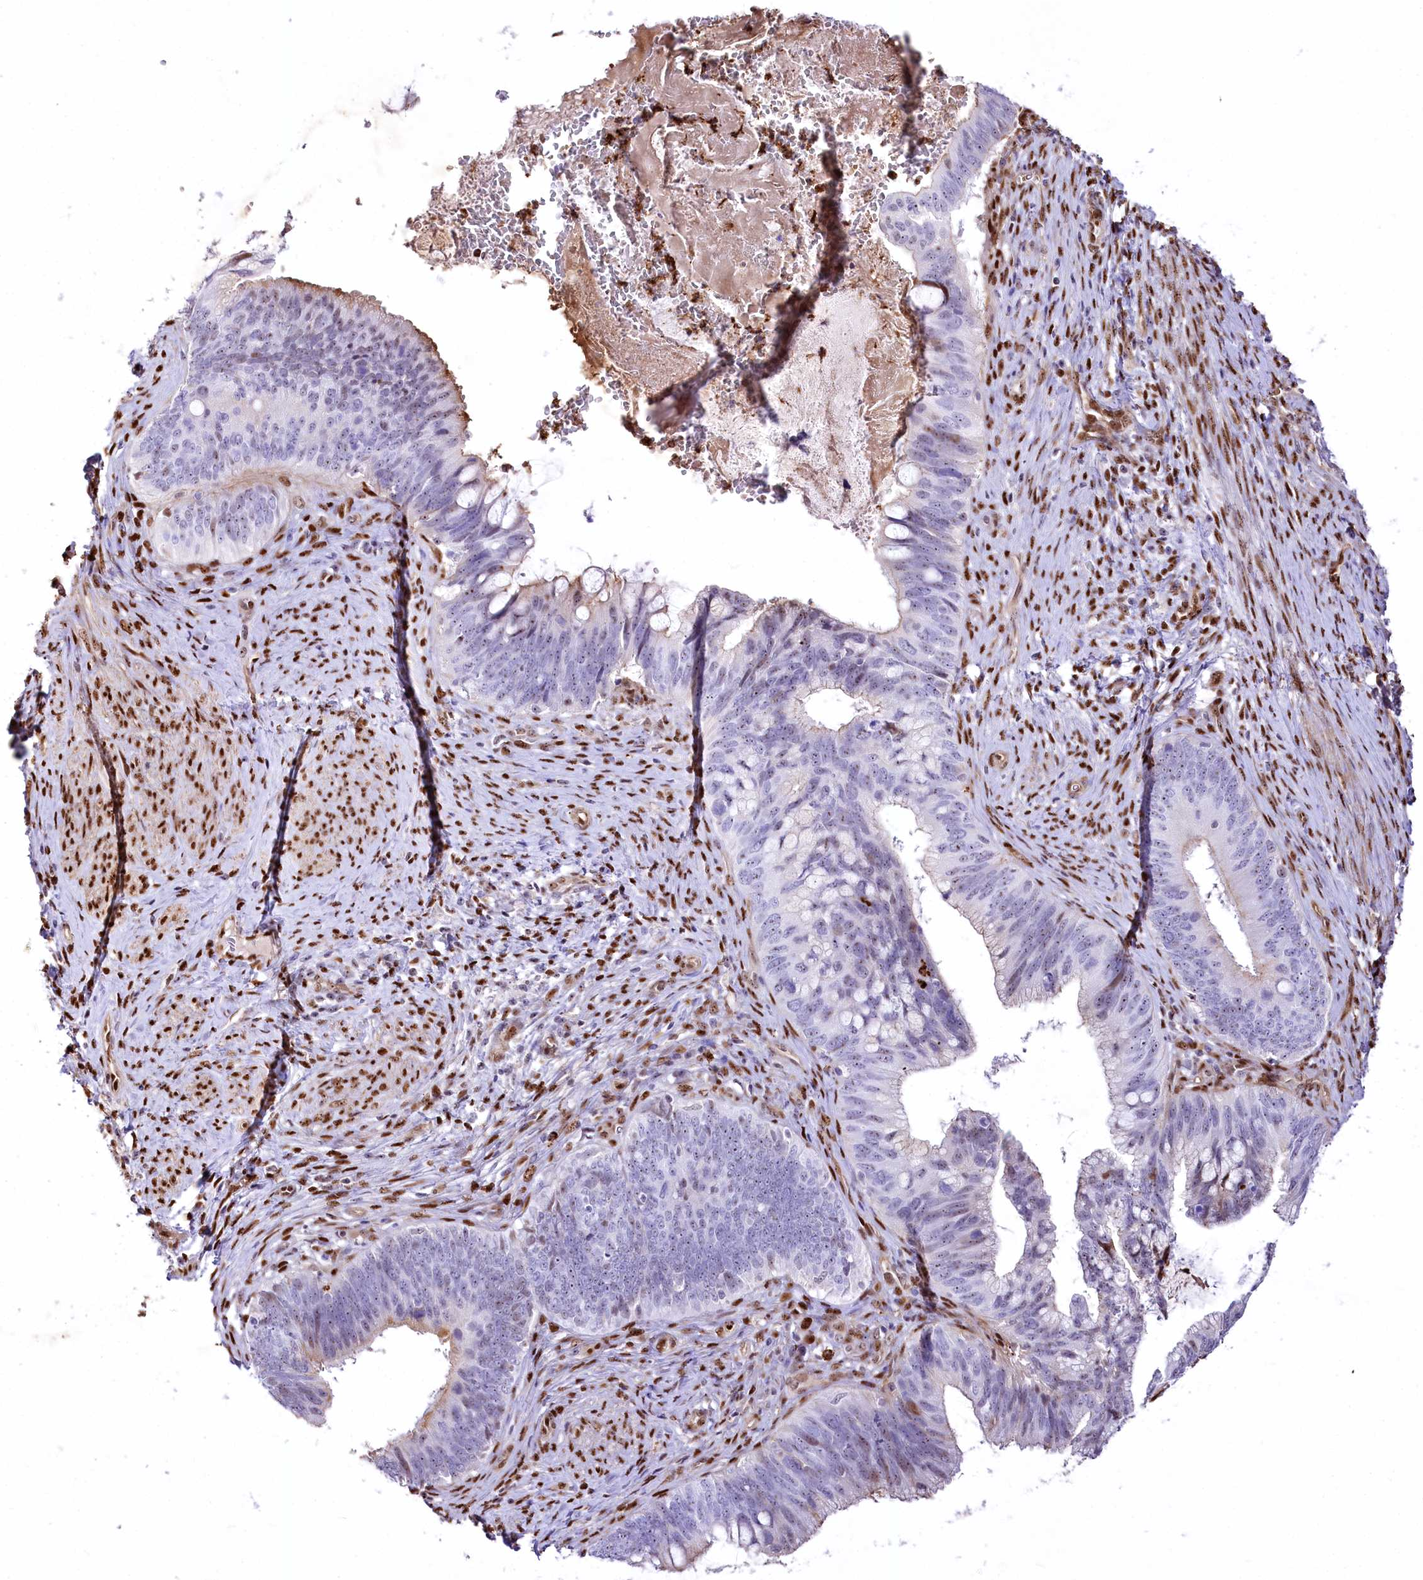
{"staining": {"intensity": "moderate", "quantity": "<25%", "location": "nuclear"}, "tissue": "cervical cancer", "cell_type": "Tumor cells", "image_type": "cancer", "snomed": [{"axis": "morphology", "description": "Adenocarcinoma, NOS"}, {"axis": "topography", "description": "Cervix"}], "caption": "The micrograph demonstrates immunohistochemical staining of adenocarcinoma (cervical). There is moderate nuclear positivity is identified in approximately <25% of tumor cells.", "gene": "PTMS", "patient": {"sex": "female", "age": 42}}